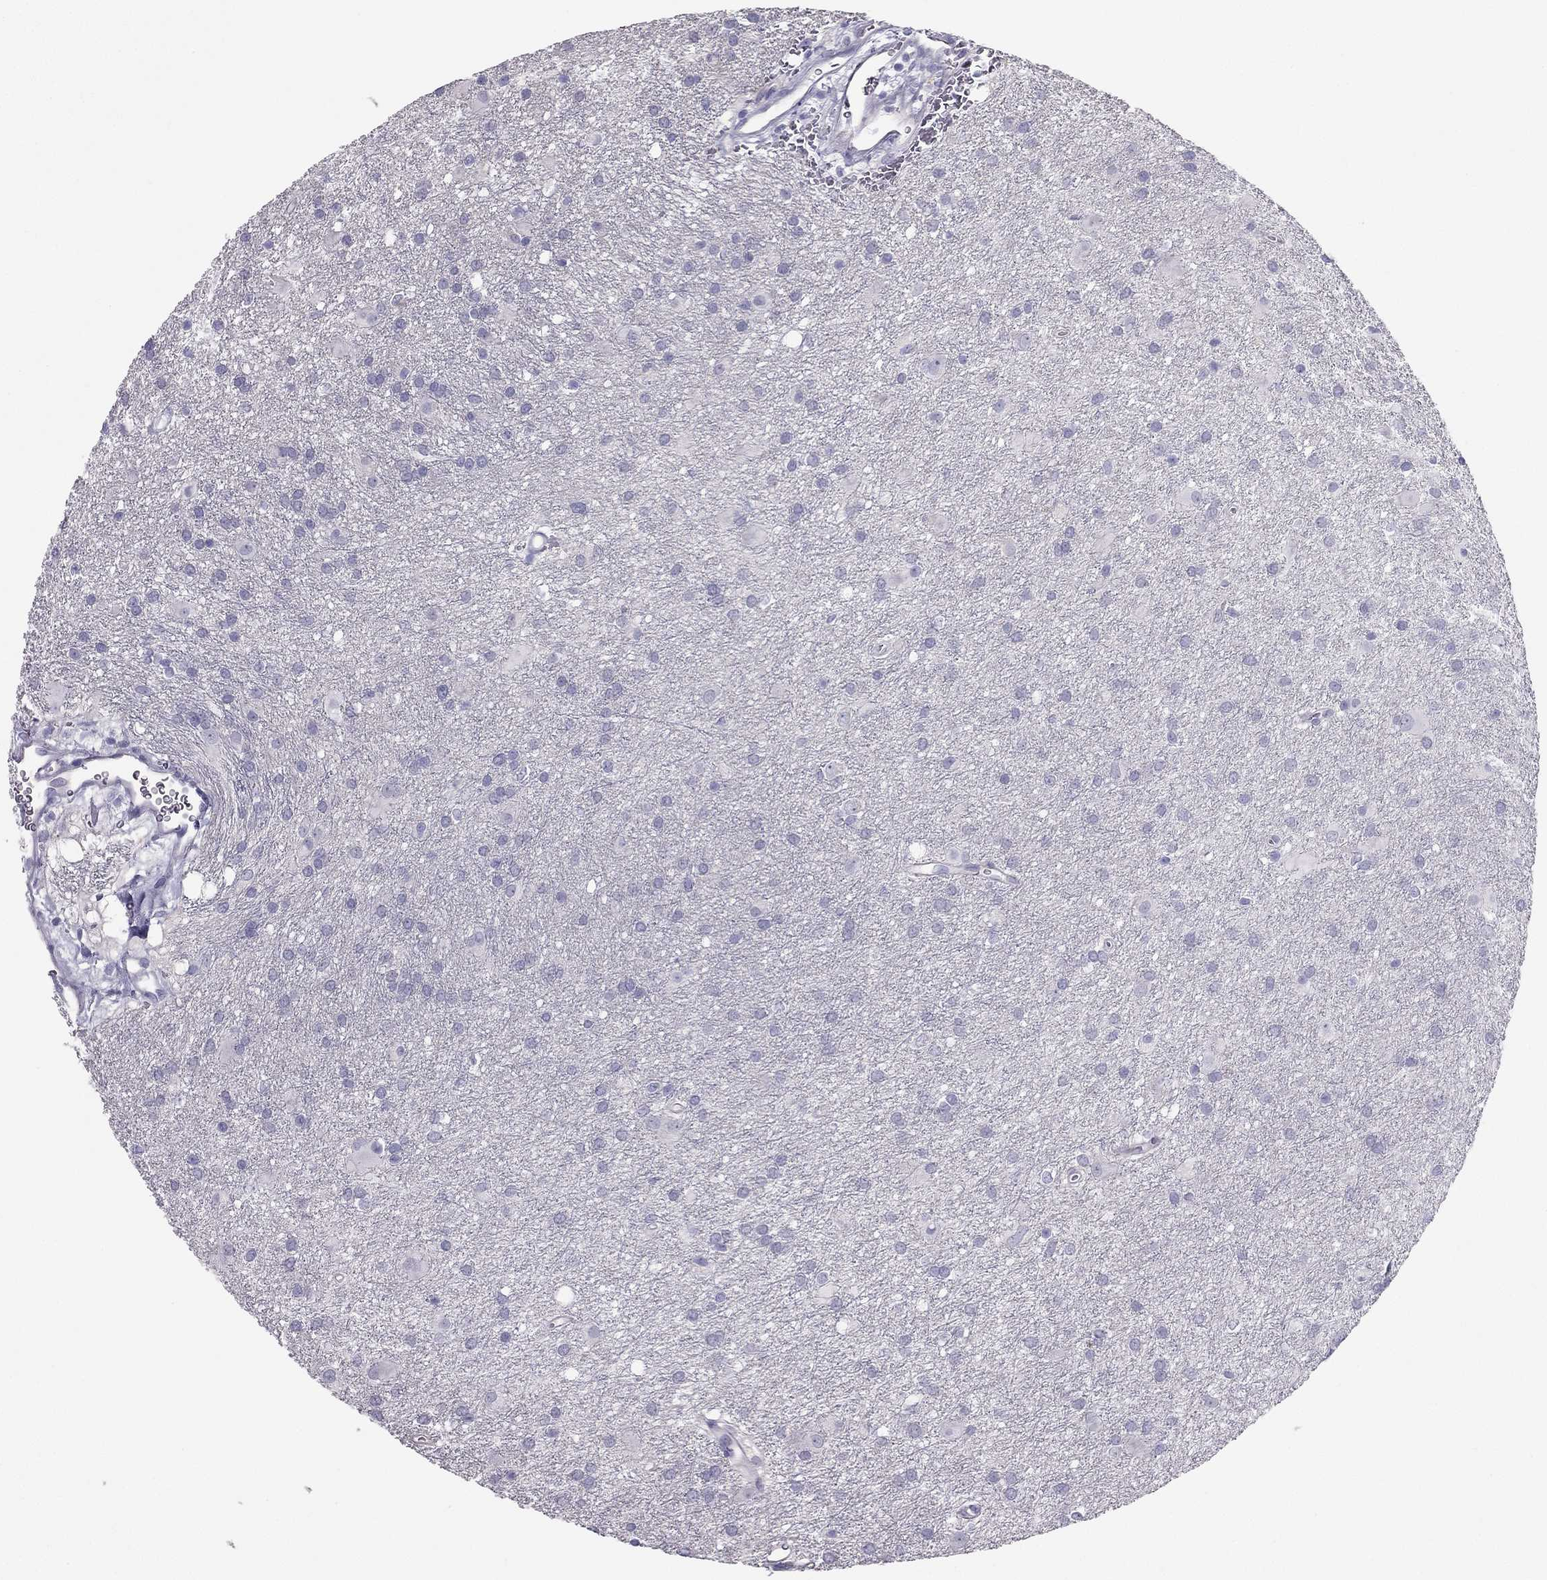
{"staining": {"intensity": "negative", "quantity": "none", "location": "none"}, "tissue": "glioma", "cell_type": "Tumor cells", "image_type": "cancer", "snomed": [{"axis": "morphology", "description": "Glioma, malignant, Low grade"}, {"axis": "topography", "description": "Brain"}], "caption": "IHC image of neoplastic tissue: low-grade glioma (malignant) stained with DAB demonstrates no significant protein positivity in tumor cells. Brightfield microscopy of immunohistochemistry (IHC) stained with DAB (brown) and hematoxylin (blue), captured at high magnification.", "gene": "PDE6A", "patient": {"sex": "male", "age": 58}}